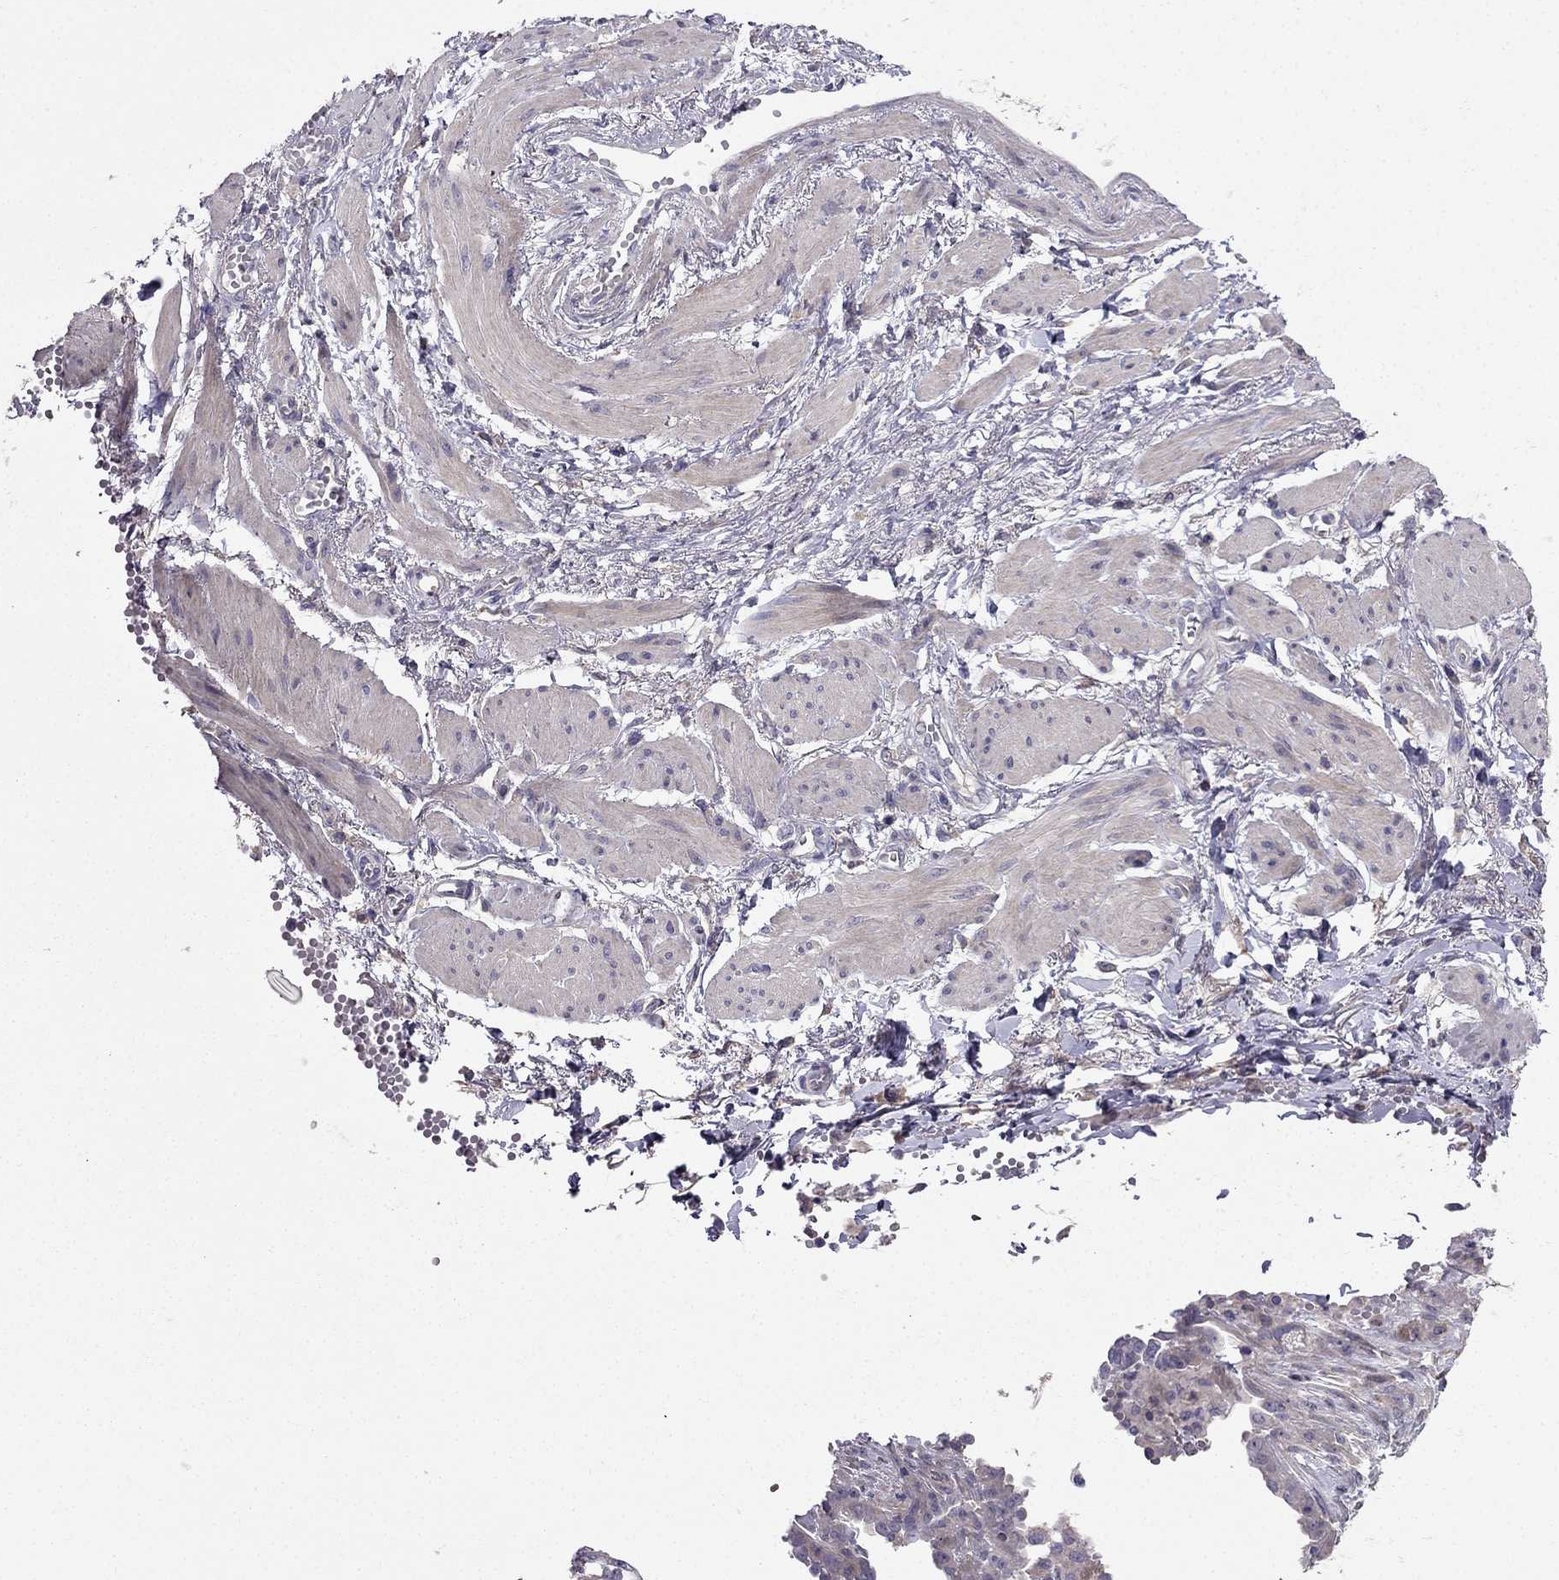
{"staining": {"intensity": "negative", "quantity": "none", "location": "none"}, "tissue": "ovarian cancer", "cell_type": "Tumor cells", "image_type": "cancer", "snomed": [{"axis": "morphology", "description": "Cystadenocarcinoma, serous, NOS"}, {"axis": "topography", "description": "Ovary"}], "caption": "Immunohistochemistry of human ovarian serous cystadenocarcinoma shows no expression in tumor cells.", "gene": "AS3MT", "patient": {"sex": "female", "age": 67}}